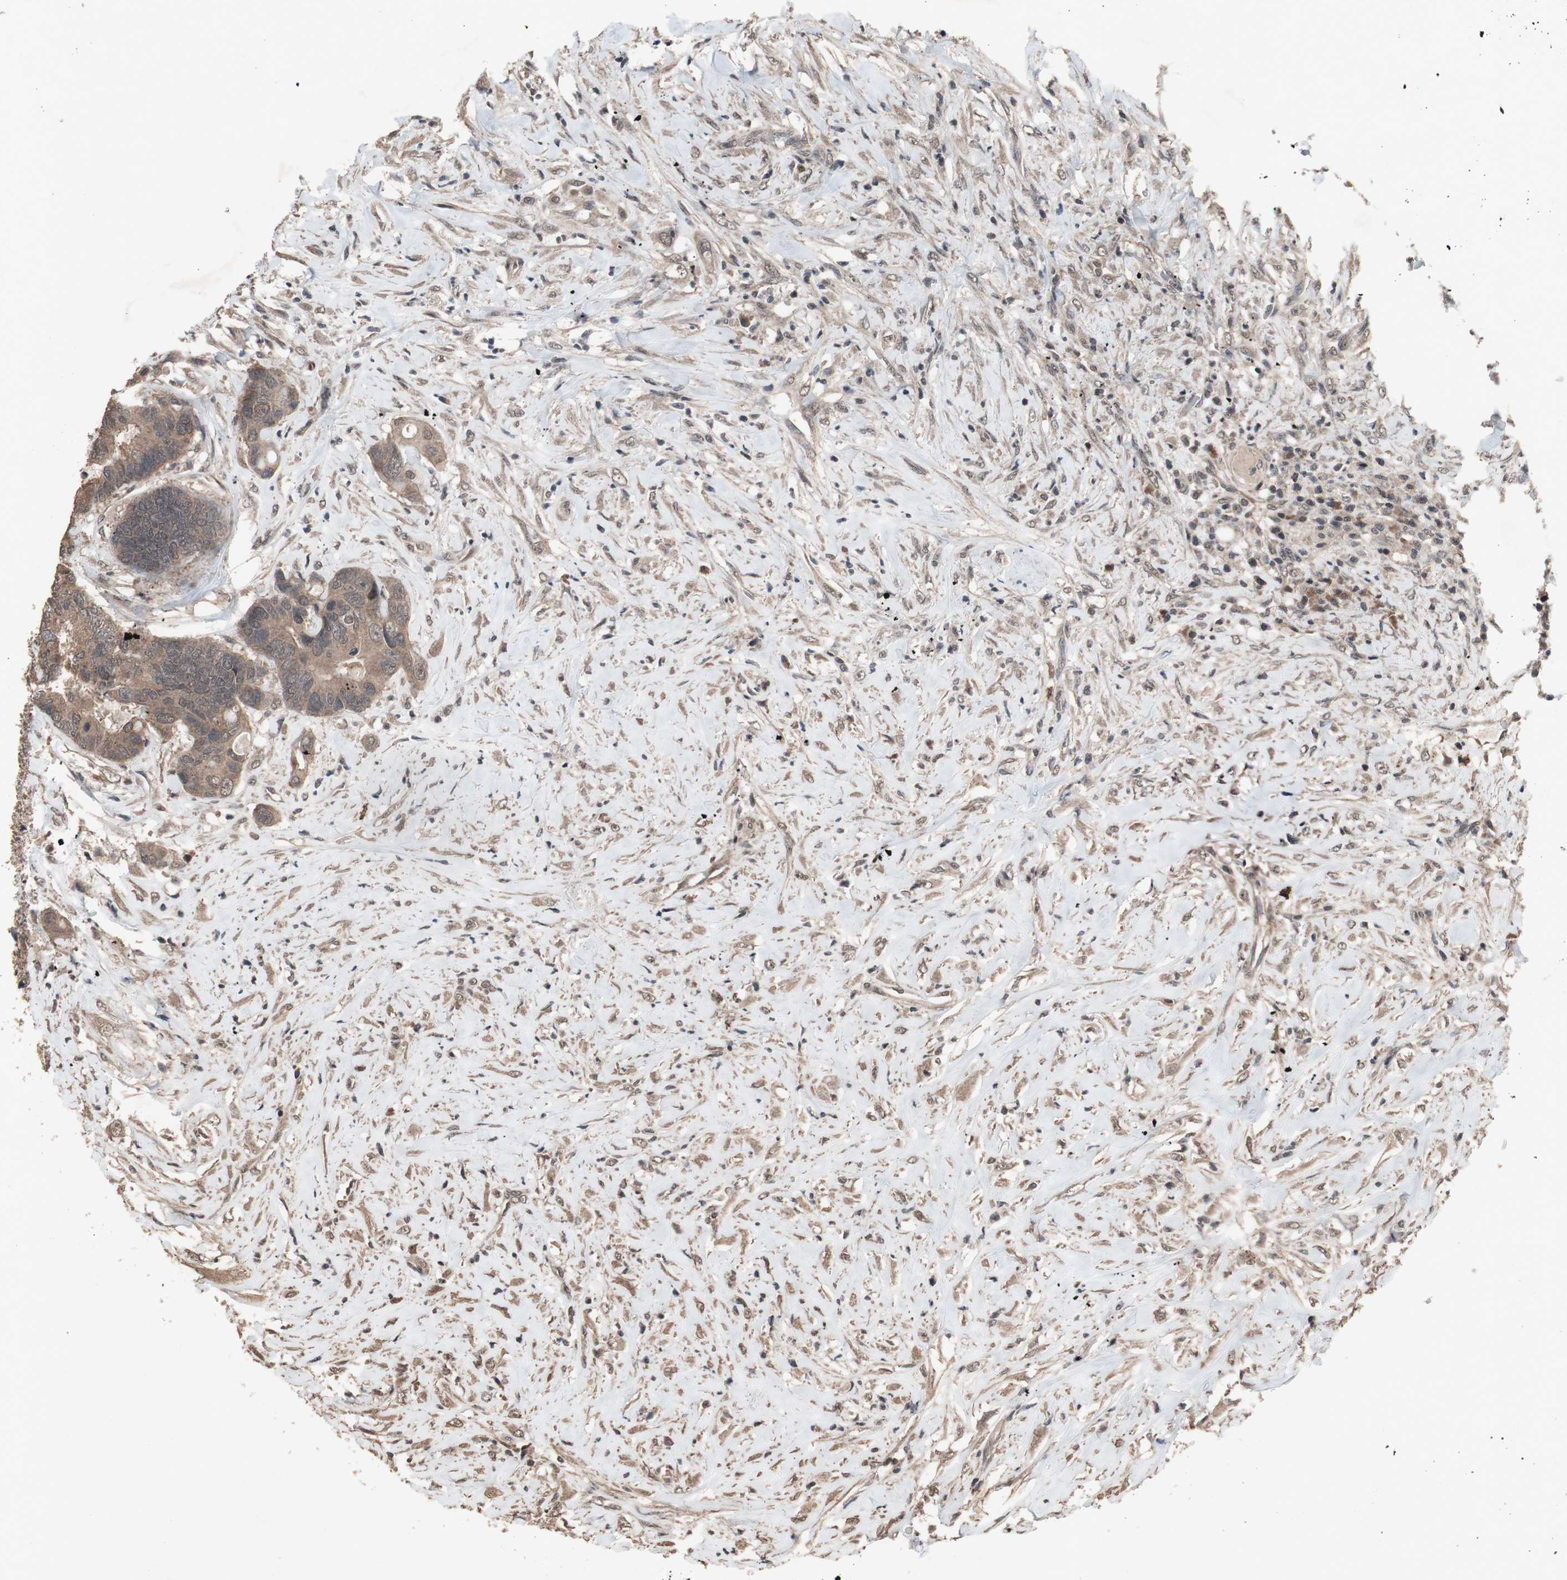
{"staining": {"intensity": "moderate", "quantity": ">75%", "location": "cytoplasmic/membranous"}, "tissue": "colorectal cancer", "cell_type": "Tumor cells", "image_type": "cancer", "snomed": [{"axis": "morphology", "description": "Adenocarcinoma, NOS"}, {"axis": "topography", "description": "Rectum"}], "caption": "Immunohistochemistry of colorectal cancer shows medium levels of moderate cytoplasmic/membranous staining in approximately >75% of tumor cells. (DAB = brown stain, brightfield microscopy at high magnification).", "gene": "KANSL1", "patient": {"sex": "male", "age": 55}}